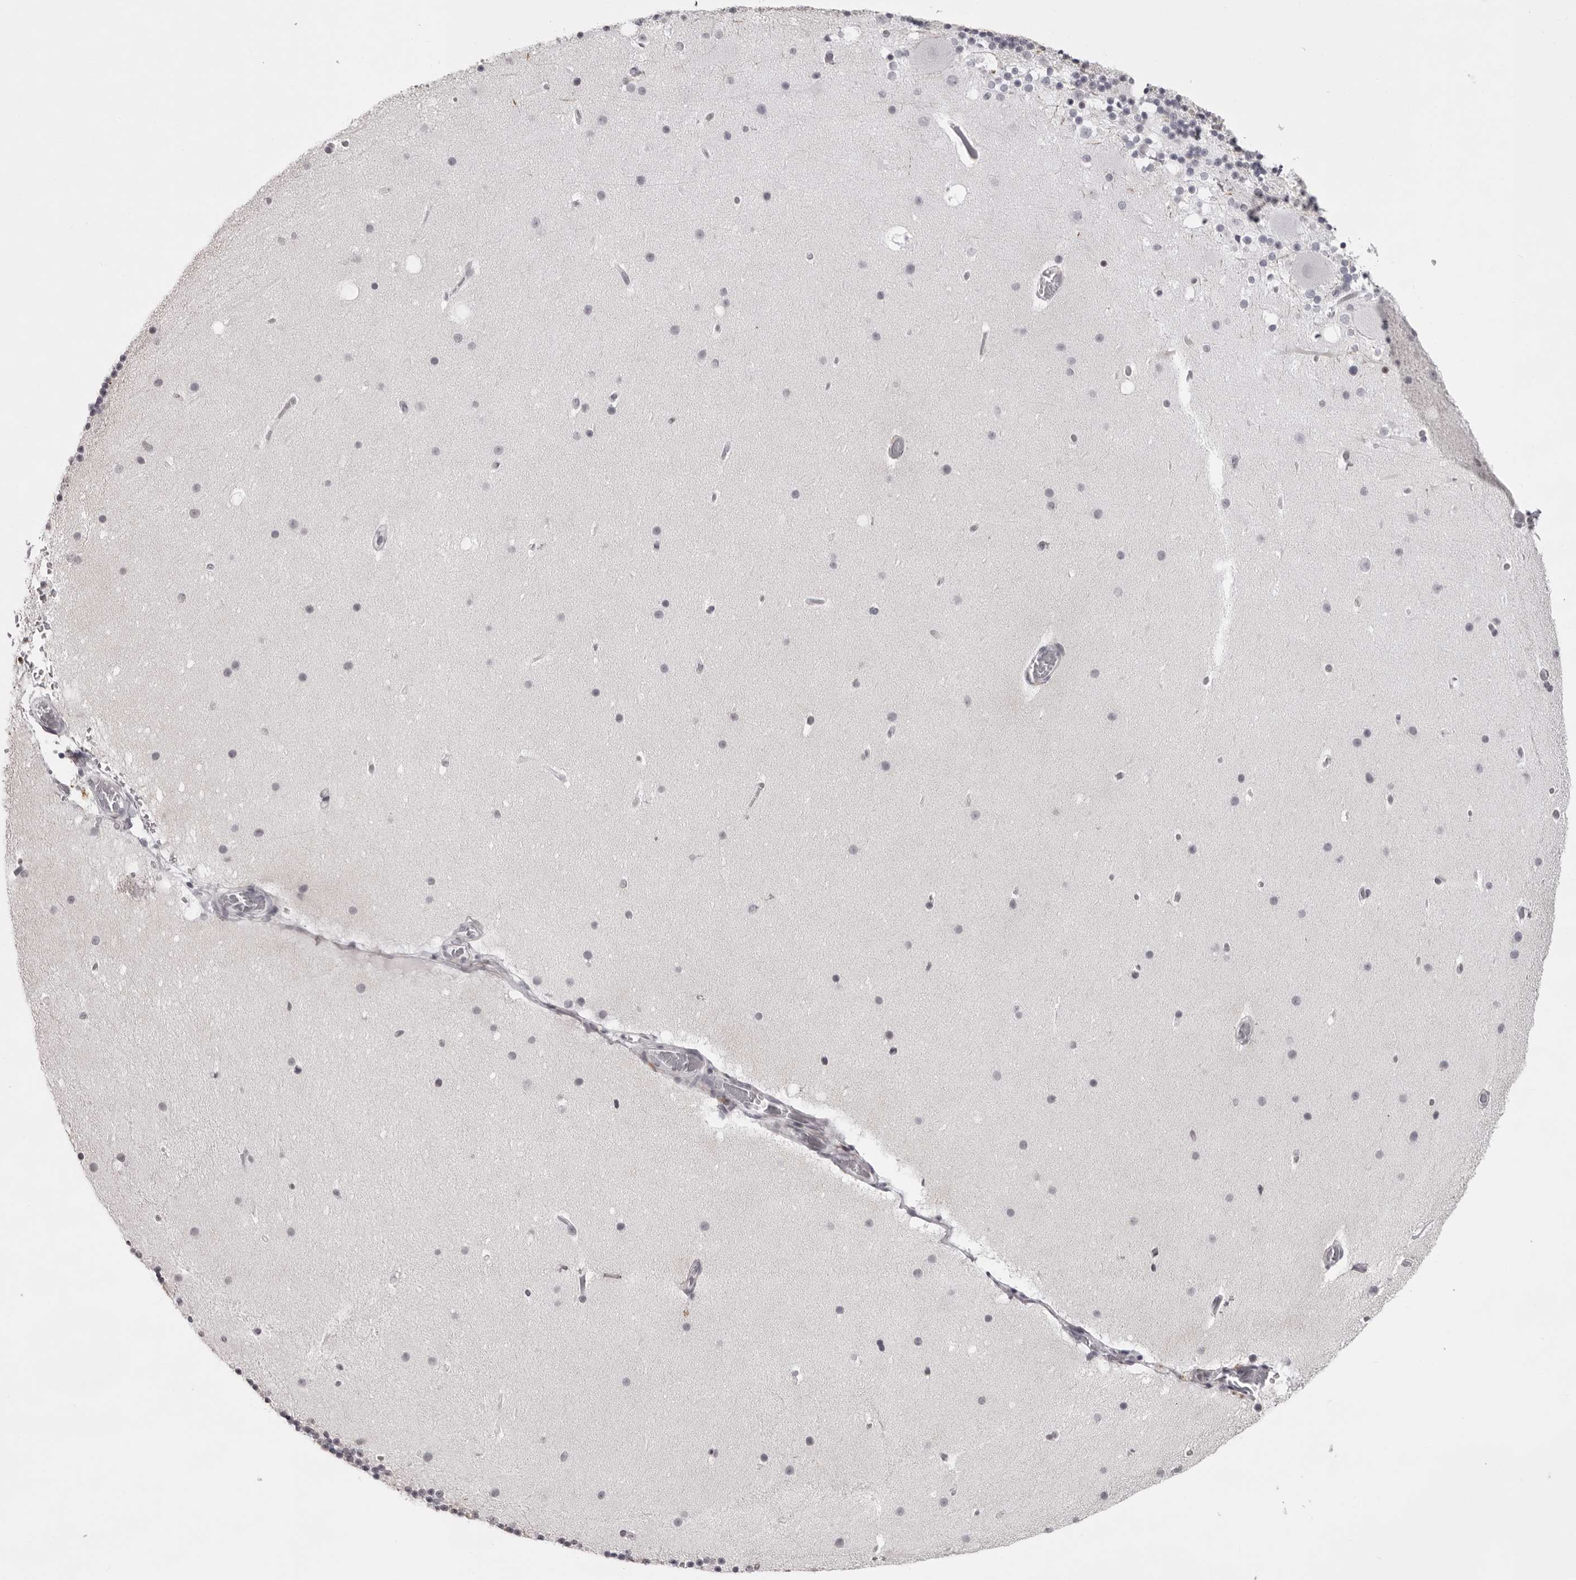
{"staining": {"intensity": "negative", "quantity": "none", "location": "none"}, "tissue": "cerebellum", "cell_type": "Cells in granular layer", "image_type": "normal", "snomed": [{"axis": "morphology", "description": "Normal tissue, NOS"}, {"axis": "topography", "description": "Cerebellum"}], "caption": "Human cerebellum stained for a protein using IHC shows no staining in cells in granular layer.", "gene": "NUDT18", "patient": {"sex": "male", "age": 57}}